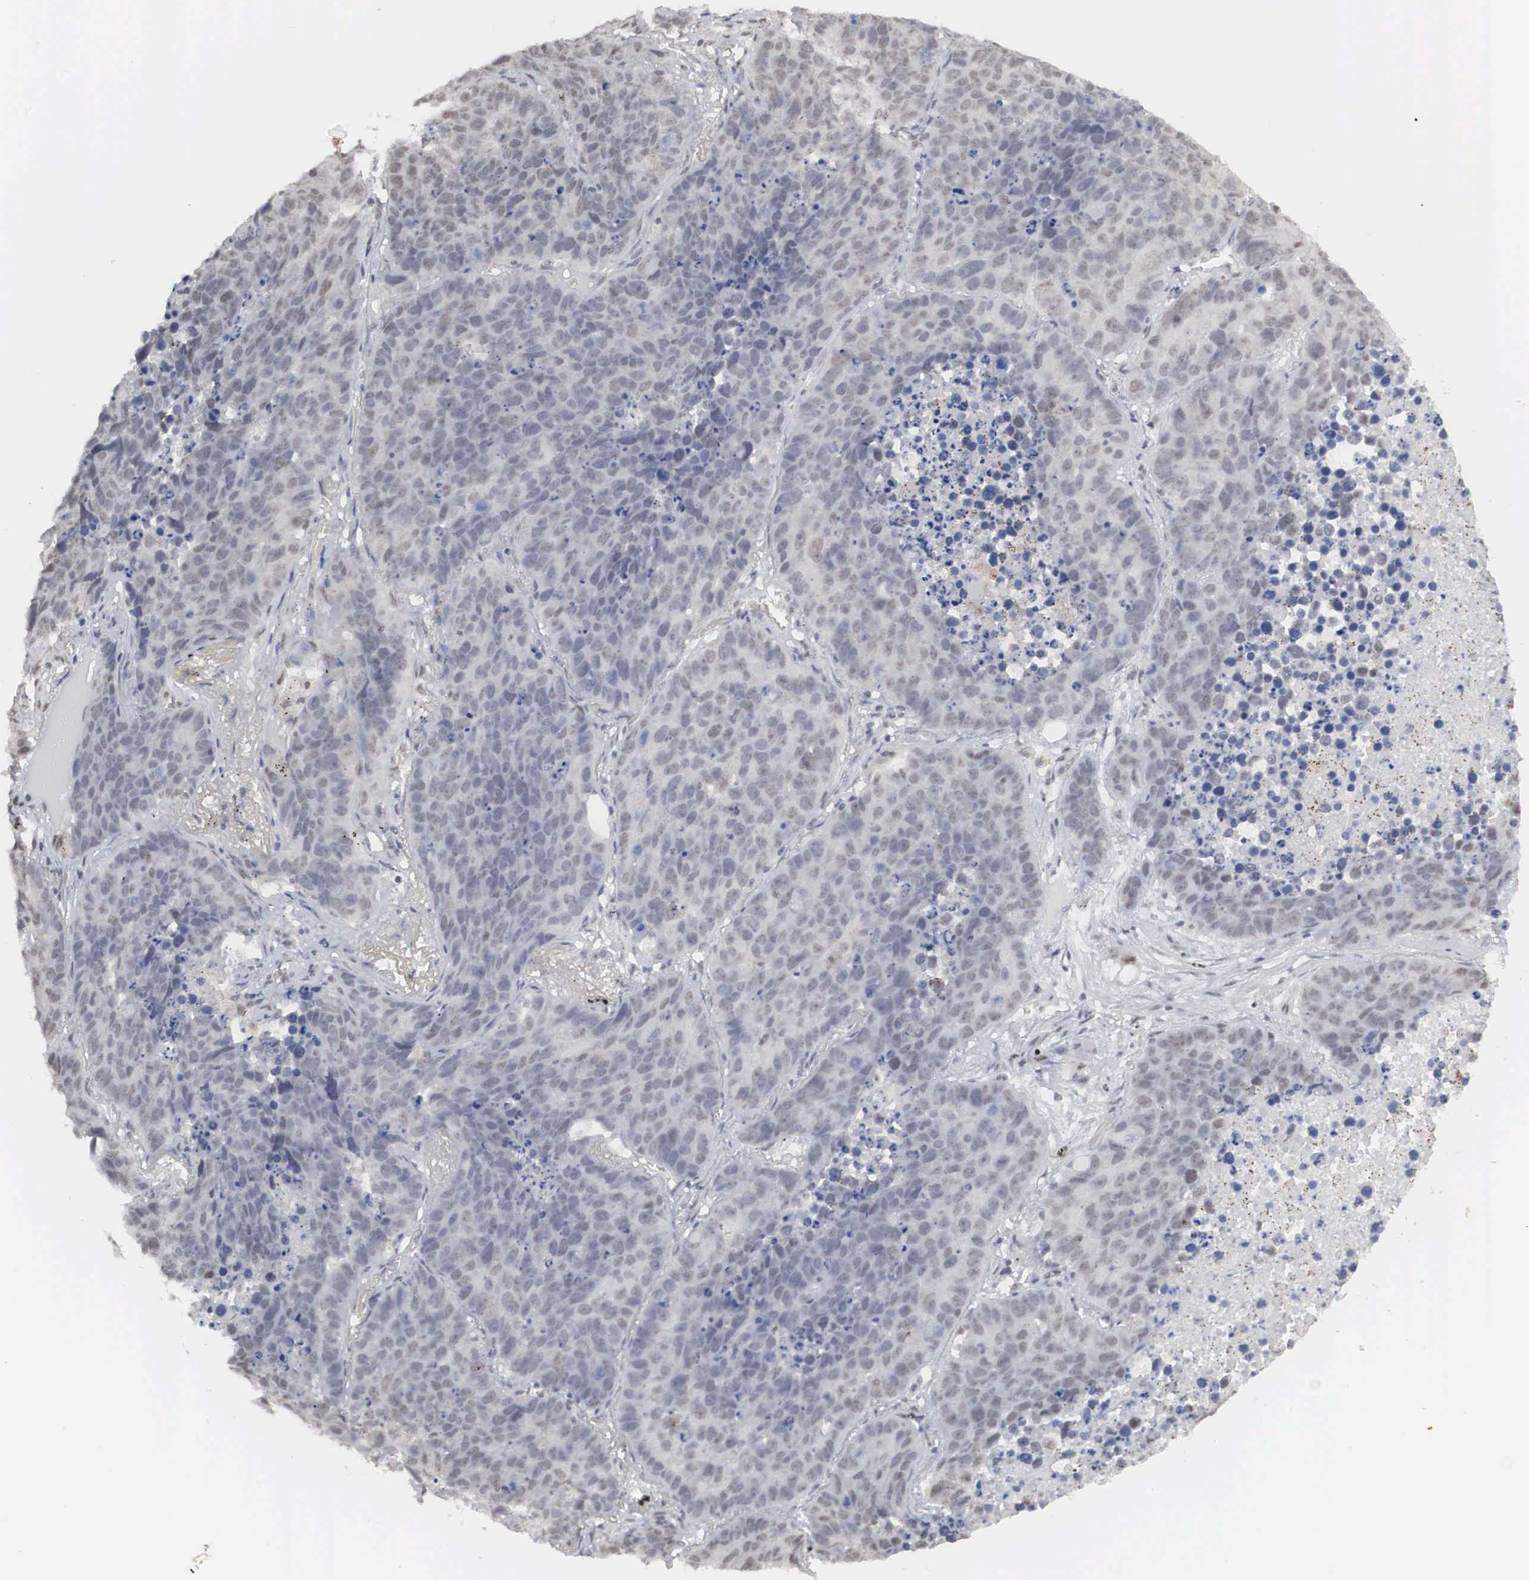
{"staining": {"intensity": "negative", "quantity": "none", "location": "none"}, "tissue": "lung cancer", "cell_type": "Tumor cells", "image_type": "cancer", "snomed": [{"axis": "morphology", "description": "Carcinoid, malignant, NOS"}, {"axis": "topography", "description": "Lung"}], "caption": "The photomicrograph demonstrates no significant staining in tumor cells of malignant carcinoid (lung). (DAB IHC, high magnification).", "gene": "AUTS2", "patient": {"sex": "male", "age": 60}}